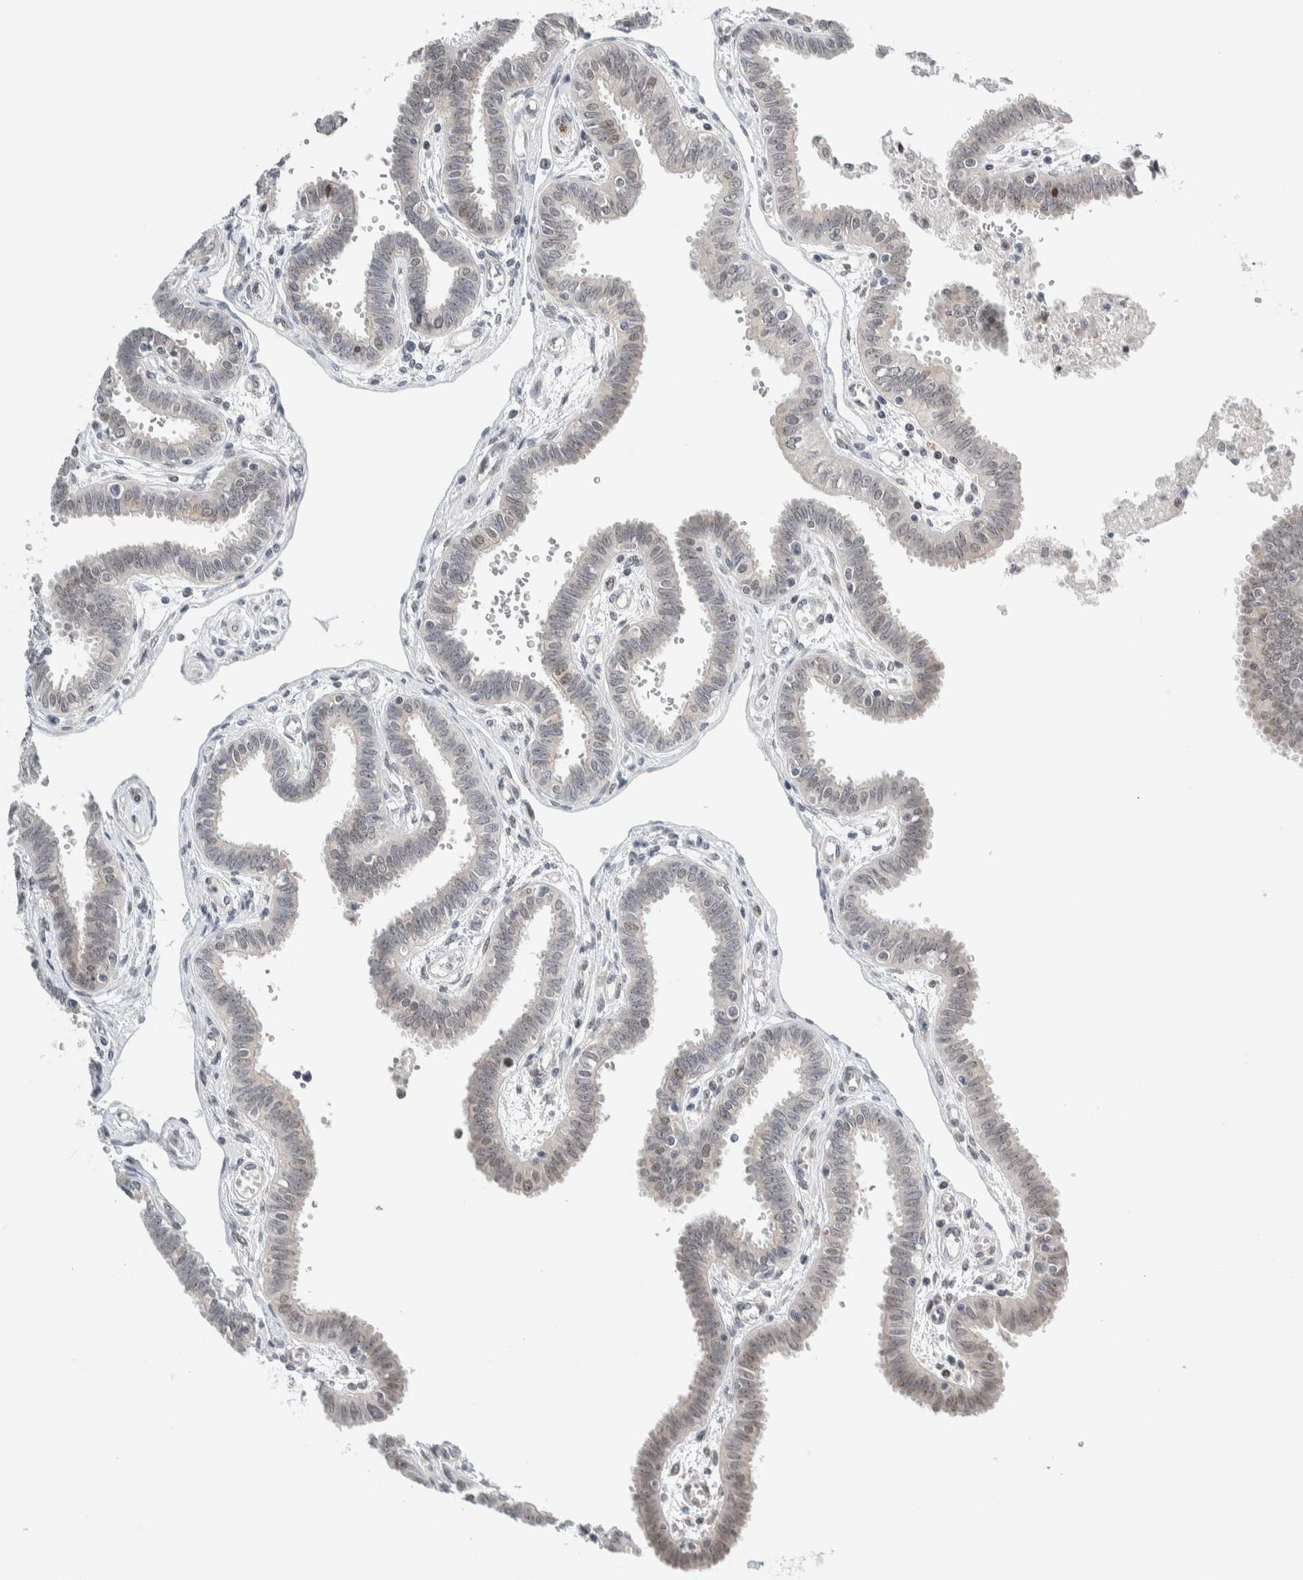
{"staining": {"intensity": "weak", "quantity": "<25%", "location": "cytoplasmic/membranous"}, "tissue": "fallopian tube", "cell_type": "Glandular cells", "image_type": "normal", "snomed": [{"axis": "morphology", "description": "Normal tissue, NOS"}, {"axis": "topography", "description": "Fallopian tube"}], "caption": "Protein analysis of normal fallopian tube displays no significant expression in glandular cells.", "gene": "NEUROD1", "patient": {"sex": "female", "age": 32}}